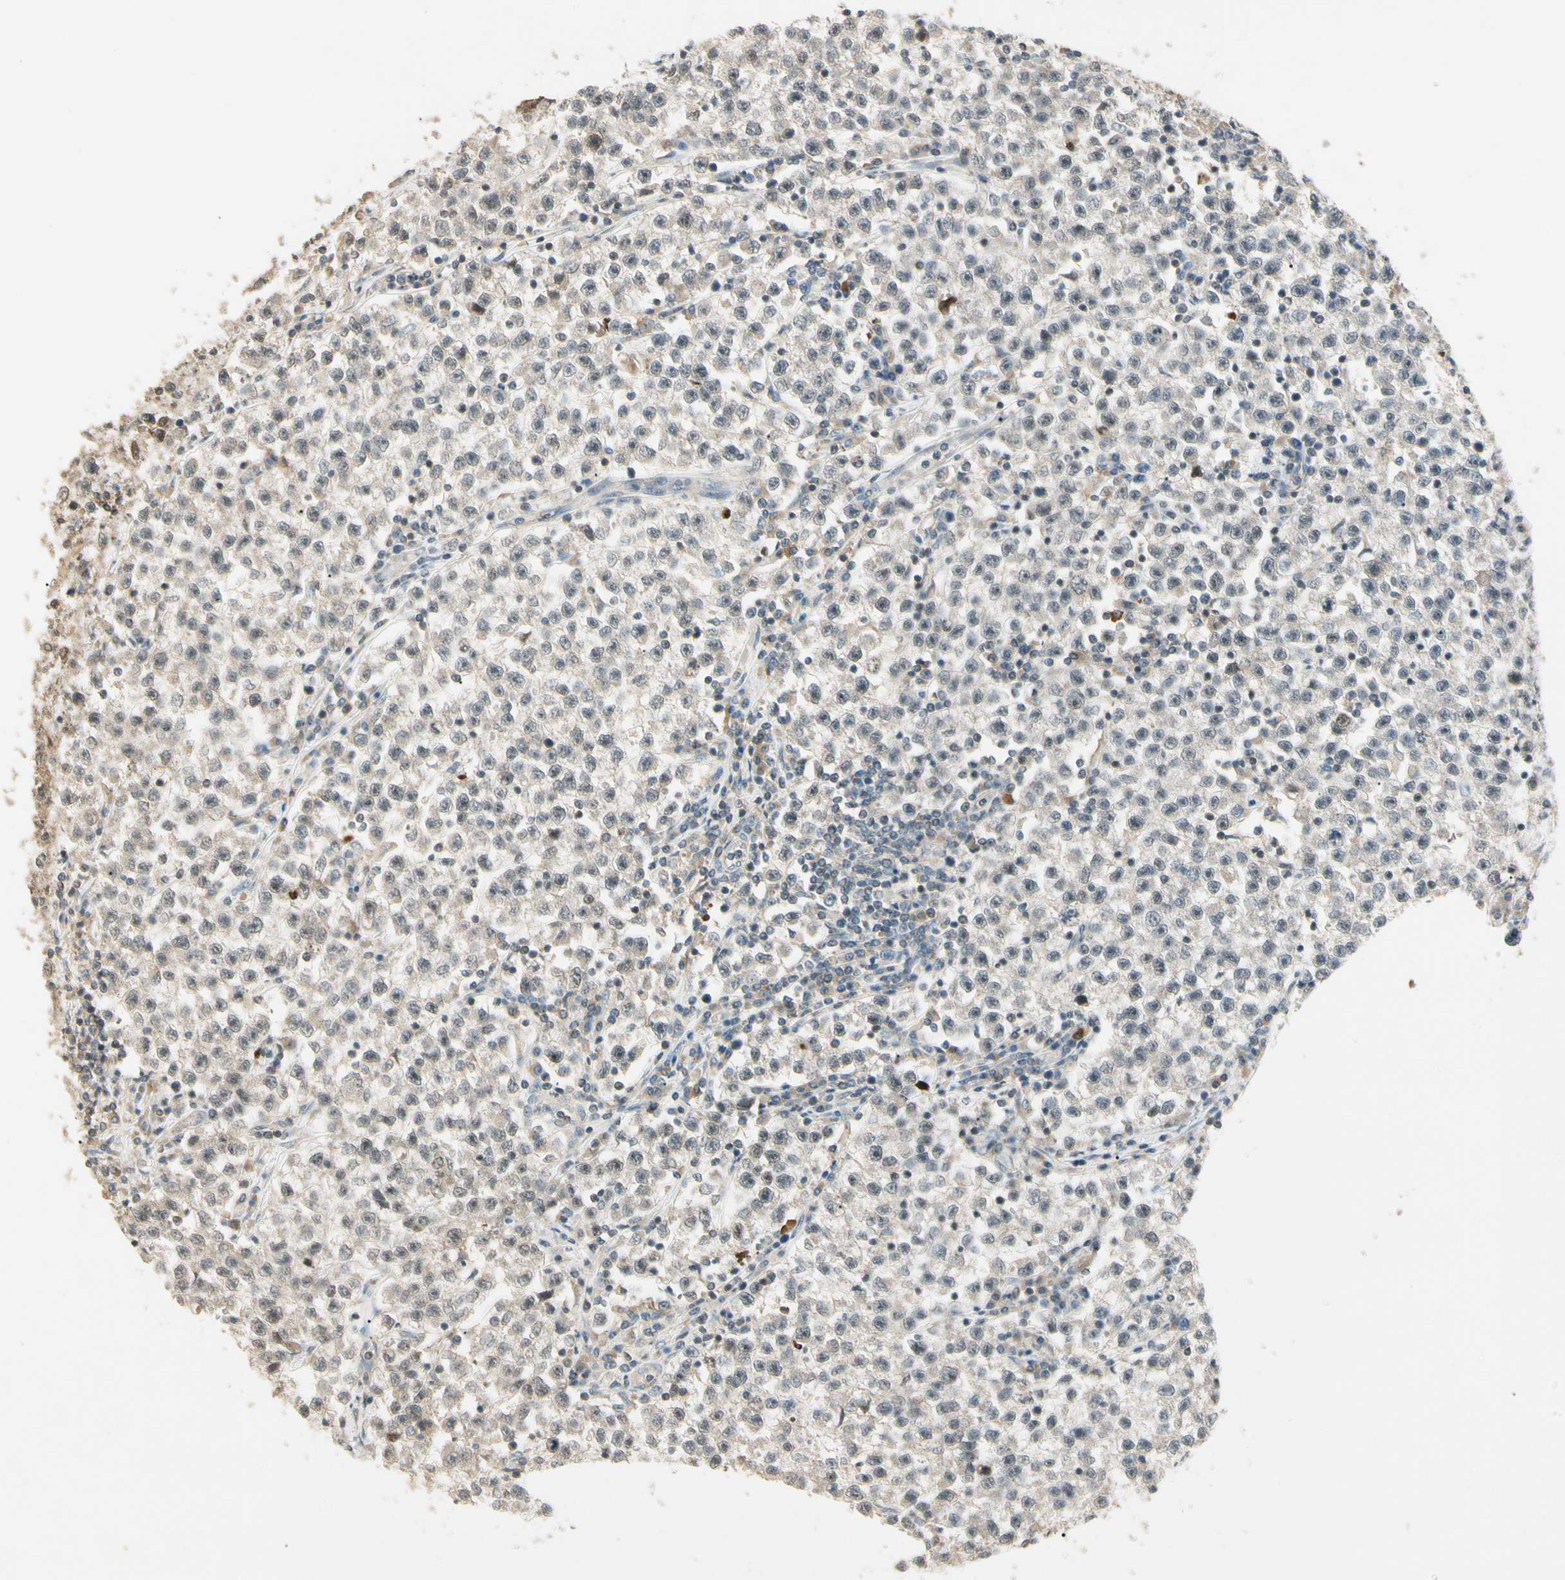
{"staining": {"intensity": "weak", "quantity": "25%-75%", "location": "cytoplasmic/membranous,nuclear"}, "tissue": "testis cancer", "cell_type": "Tumor cells", "image_type": "cancer", "snomed": [{"axis": "morphology", "description": "Seminoma, NOS"}, {"axis": "topography", "description": "Testis"}], "caption": "The immunohistochemical stain labels weak cytoplasmic/membranous and nuclear expression in tumor cells of testis cancer (seminoma) tissue. (Stains: DAB (3,3'-diaminobenzidine) in brown, nuclei in blue, Microscopy: brightfield microscopy at high magnification).", "gene": "ZSCAN12", "patient": {"sex": "male", "age": 22}}